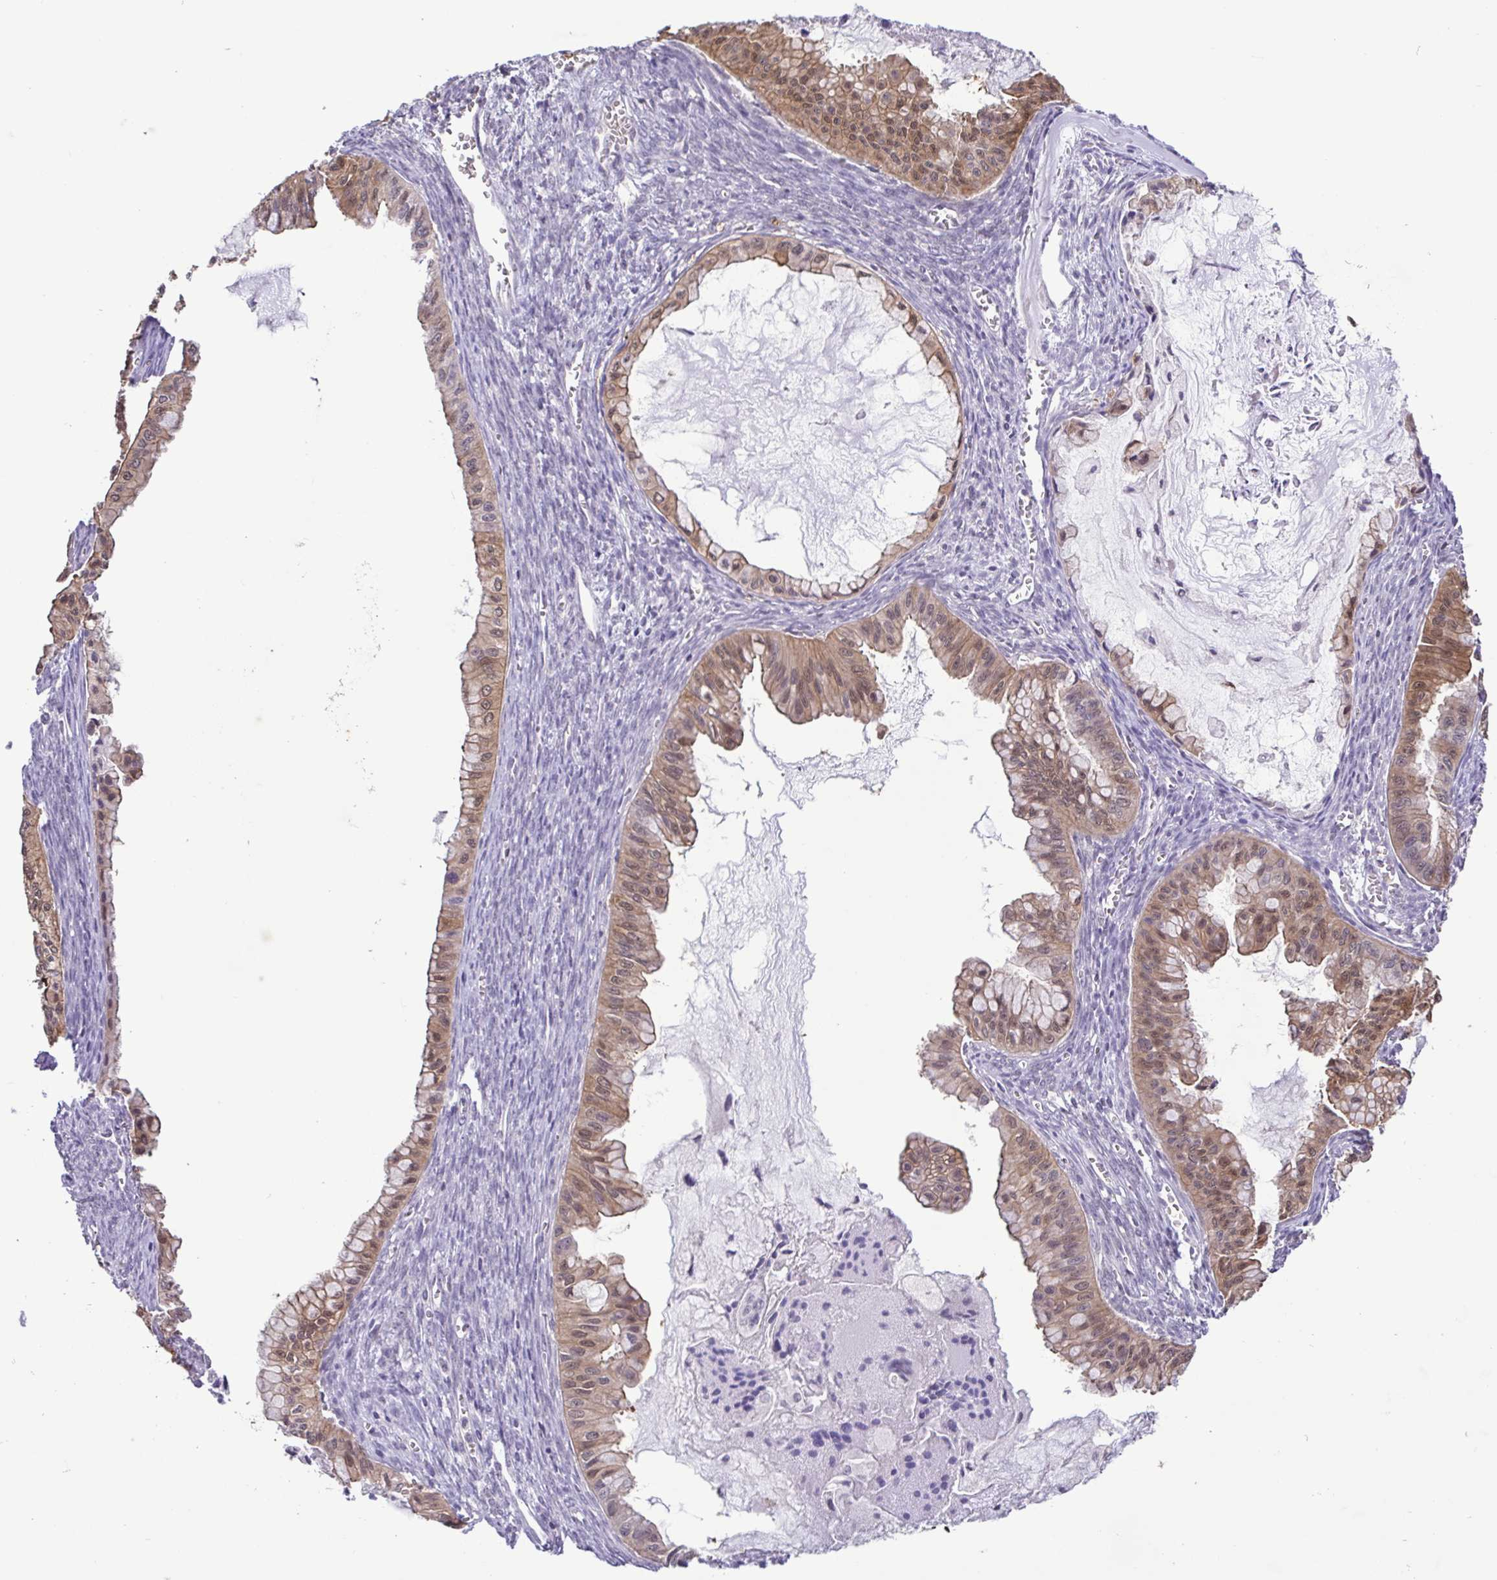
{"staining": {"intensity": "moderate", "quantity": ">75%", "location": "cytoplasmic/membranous,nuclear"}, "tissue": "ovarian cancer", "cell_type": "Tumor cells", "image_type": "cancer", "snomed": [{"axis": "morphology", "description": "Cystadenocarcinoma, mucinous, NOS"}, {"axis": "topography", "description": "Ovary"}], "caption": "High-power microscopy captured an IHC histopathology image of ovarian cancer, revealing moderate cytoplasmic/membranous and nuclear positivity in approximately >75% of tumor cells. (Brightfield microscopy of DAB IHC at high magnification).", "gene": "IL1RN", "patient": {"sex": "female", "age": 72}}